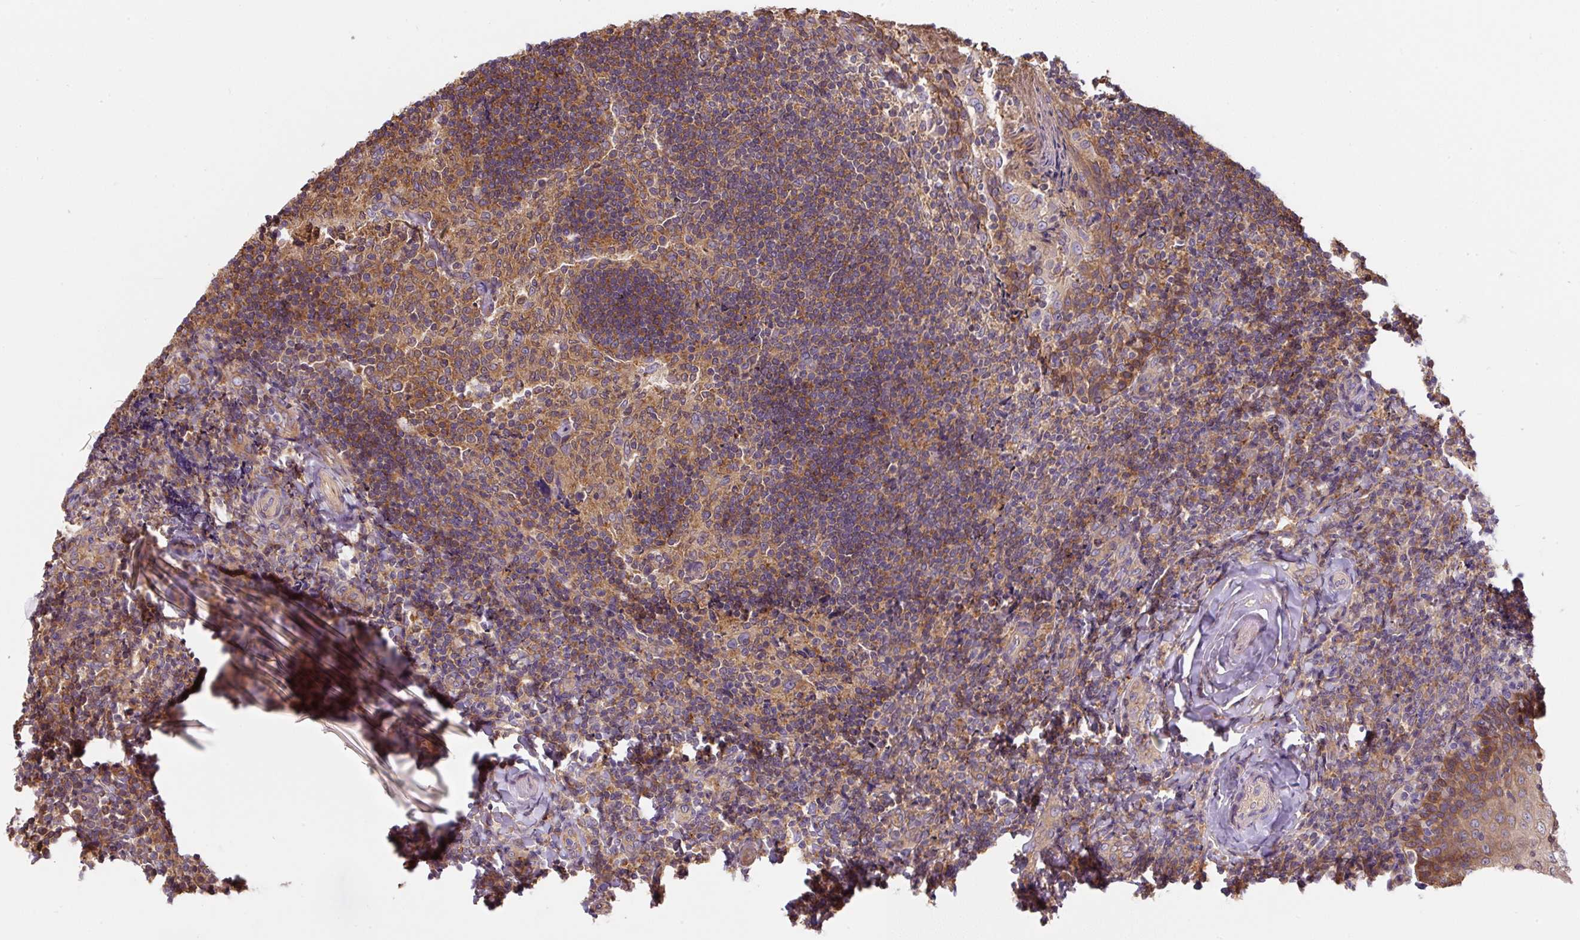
{"staining": {"intensity": "moderate", "quantity": ">75%", "location": "cytoplasmic/membranous"}, "tissue": "tonsil", "cell_type": "Germinal center cells", "image_type": "normal", "snomed": [{"axis": "morphology", "description": "Normal tissue, NOS"}, {"axis": "topography", "description": "Tonsil"}], "caption": "A histopathology image of tonsil stained for a protein reveals moderate cytoplasmic/membranous brown staining in germinal center cells. The staining was performed using DAB (3,3'-diaminobenzidine) to visualize the protein expression in brown, while the nuclei were stained in blue with hematoxylin (Magnification: 20x).", "gene": "ST13", "patient": {"sex": "female", "age": 10}}